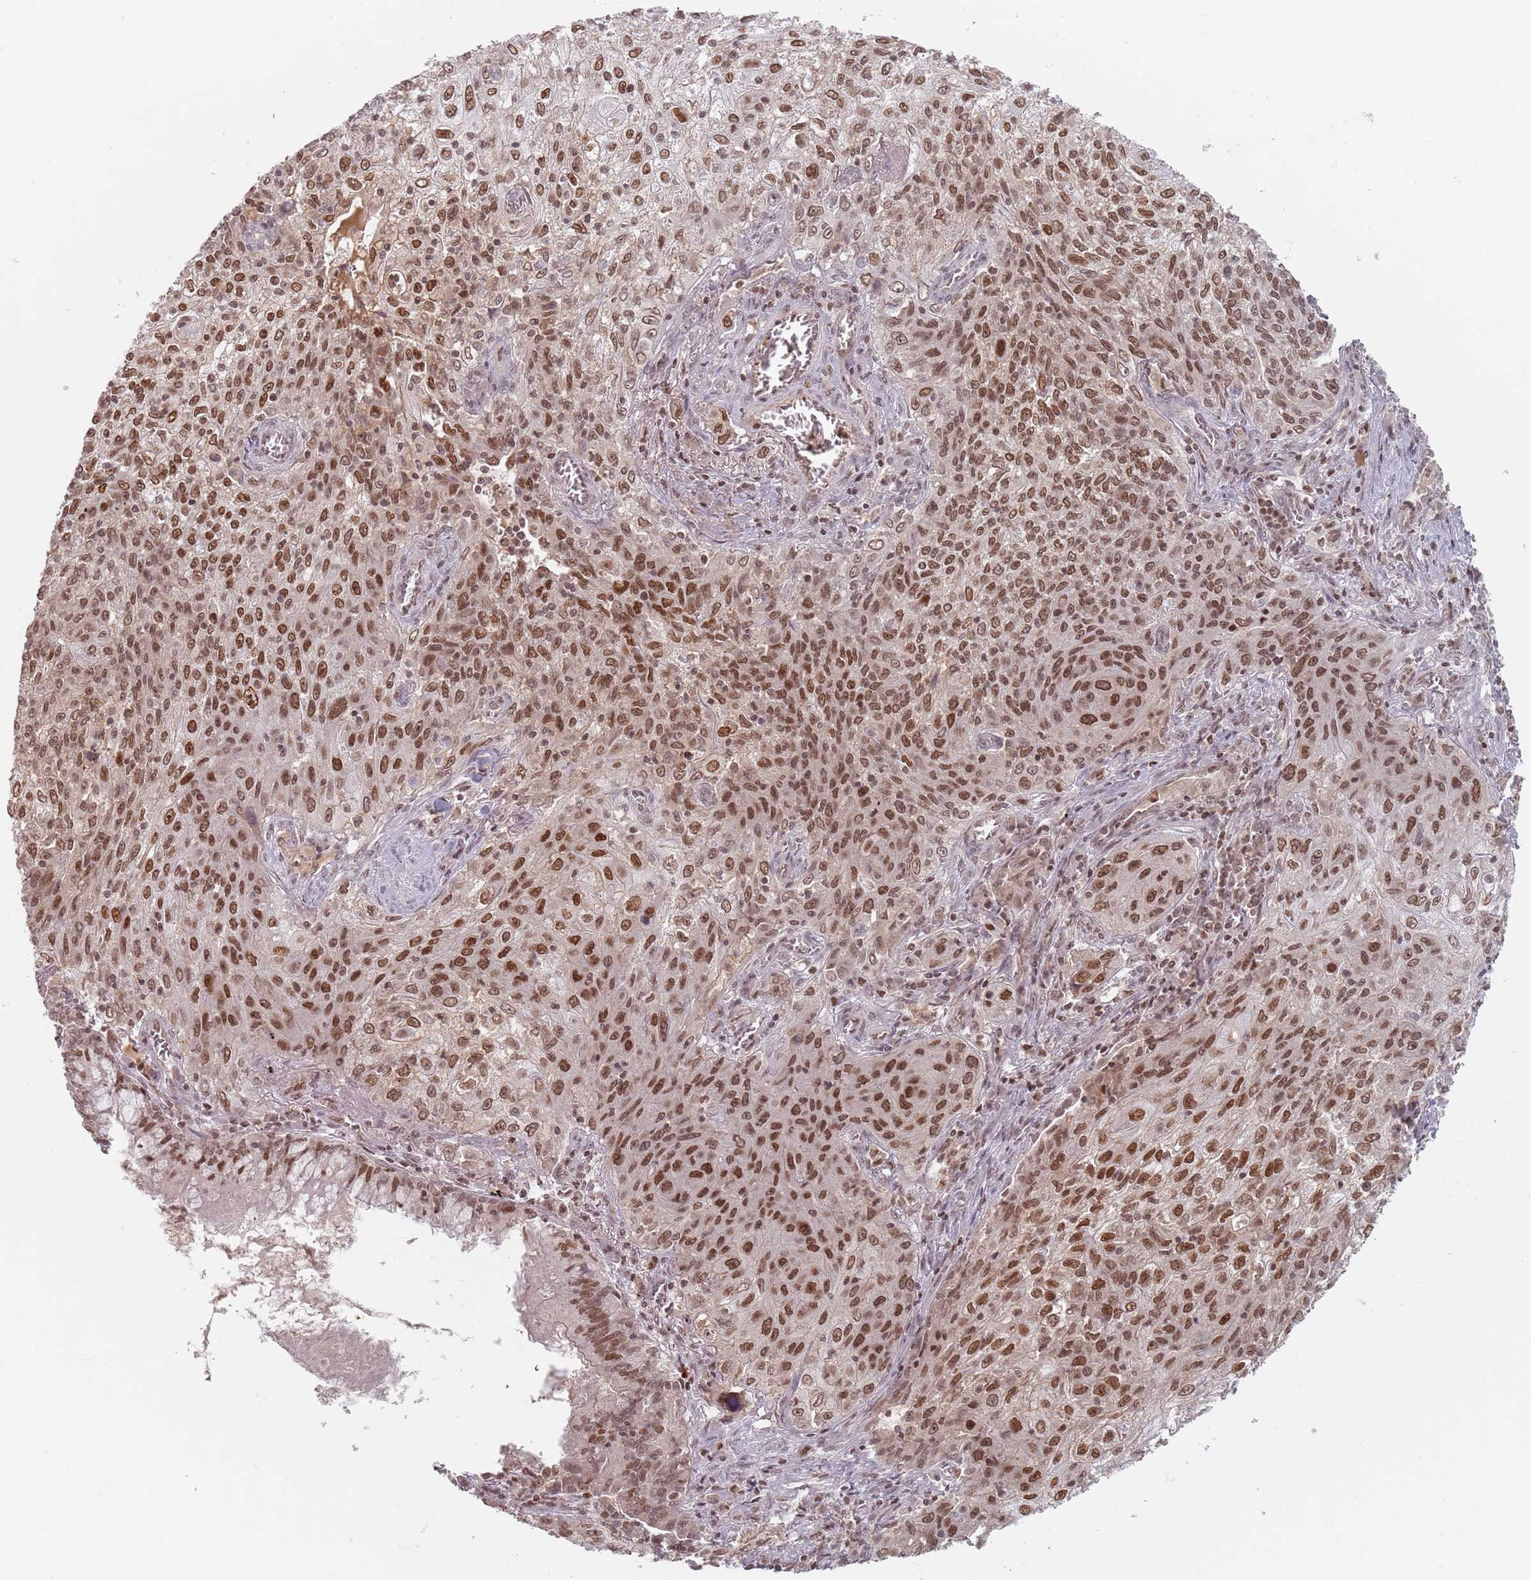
{"staining": {"intensity": "strong", "quantity": ">75%", "location": "cytoplasmic/membranous,nuclear"}, "tissue": "lung cancer", "cell_type": "Tumor cells", "image_type": "cancer", "snomed": [{"axis": "morphology", "description": "Squamous cell carcinoma, NOS"}, {"axis": "topography", "description": "Lung"}], "caption": "Lung cancer (squamous cell carcinoma) stained with immunohistochemistry demonstrates strong cytoplasmic/membranous and nuclear staining in approximately >75% of tumor cells.", "gene": "NUP50", "patient": {"sex": "female", "age": 69}}